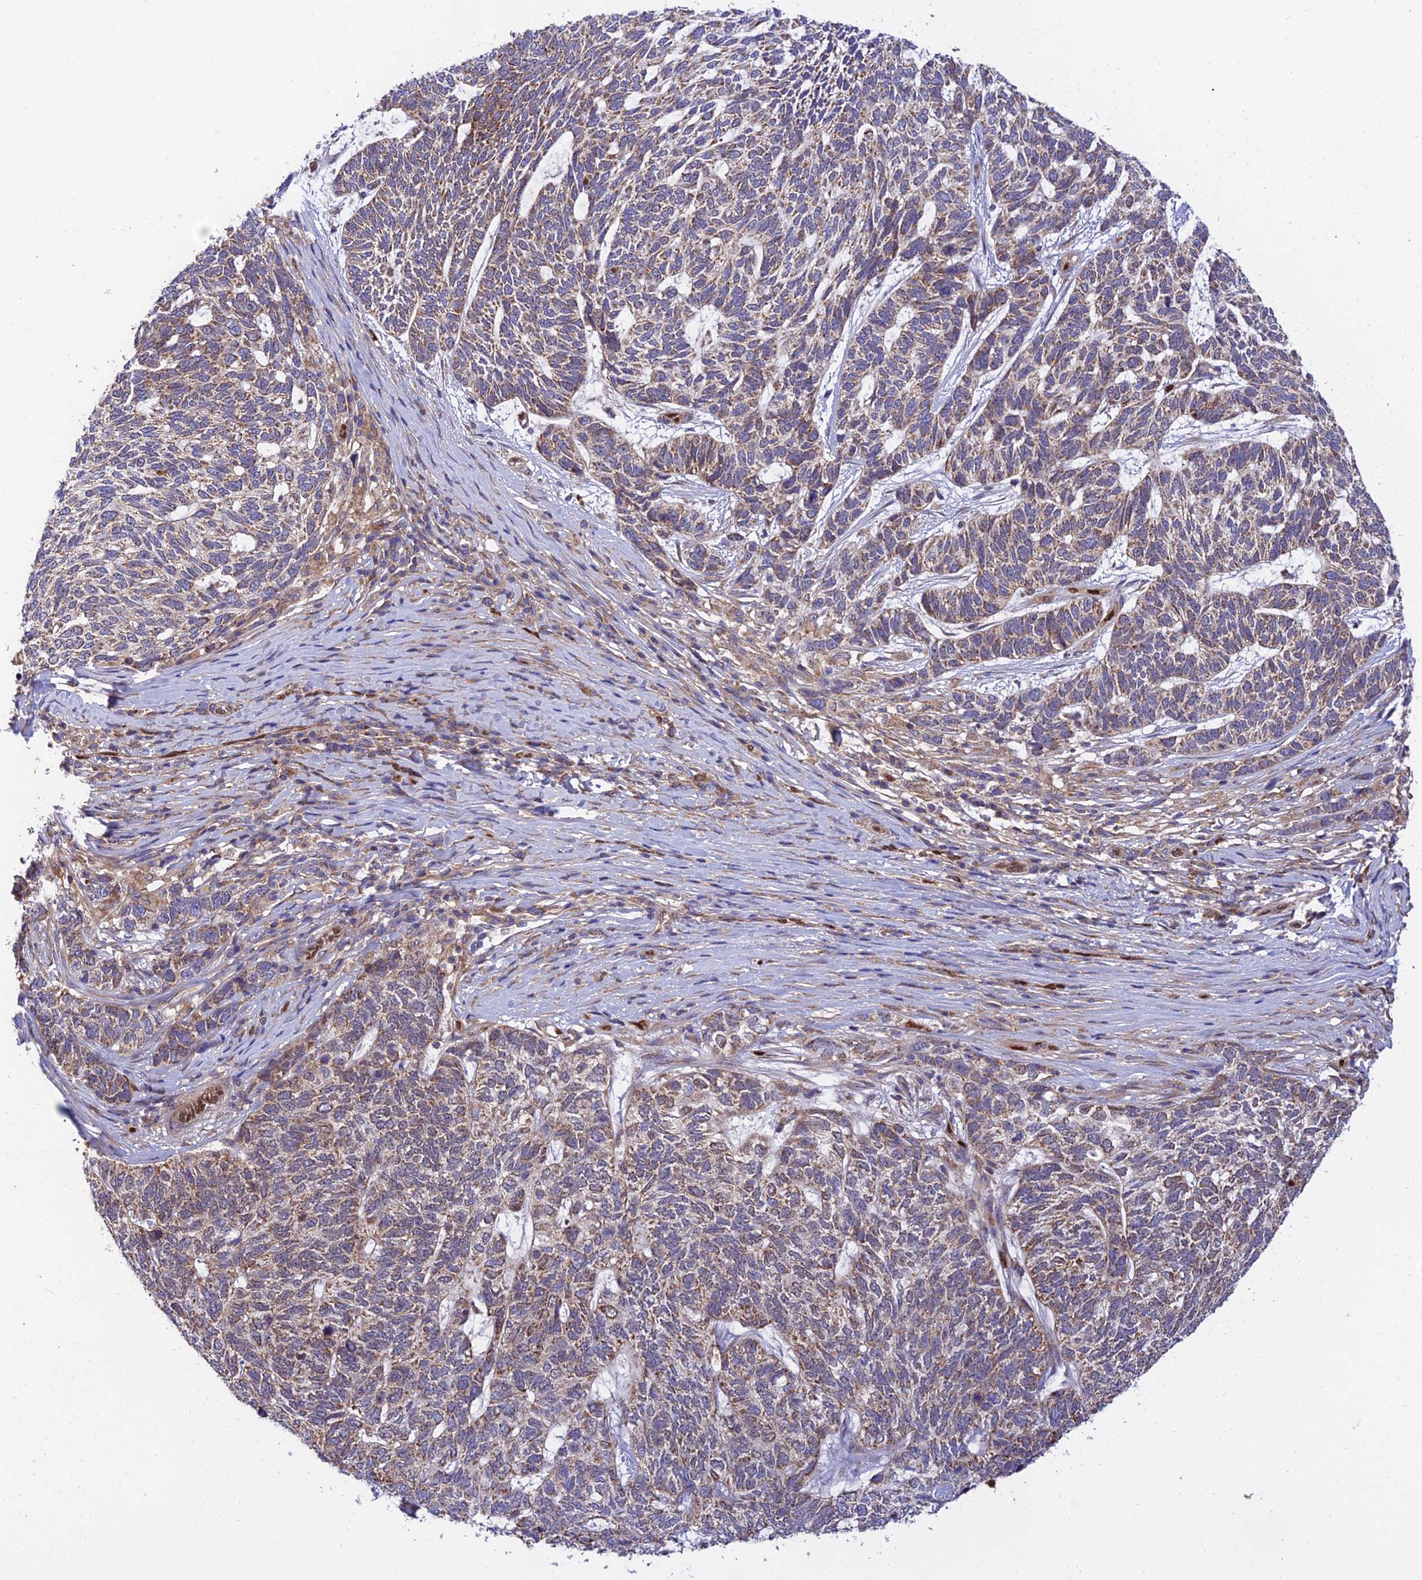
{"staining": {"intensity": "weak", "quantity": ">75%", "location": "cytoplasmic/membranous"}, "tissue": "skin cancer", "cell_type": "Tumor cells", "image_type": "cancer", "snomed": [{"axis": "morphology", "description": "Basal cell carcinoma"}, {"axis": "topography", "description": "Skin"}], "caption": "Tumor cells exhibit low levels of weak cytoplasmic/membranous expression in approximately >75% of cells in human skin cancer (basal cell carcinoma).", "gene": "PODNL1", "patient": {"sex": "female", "age": 65}}